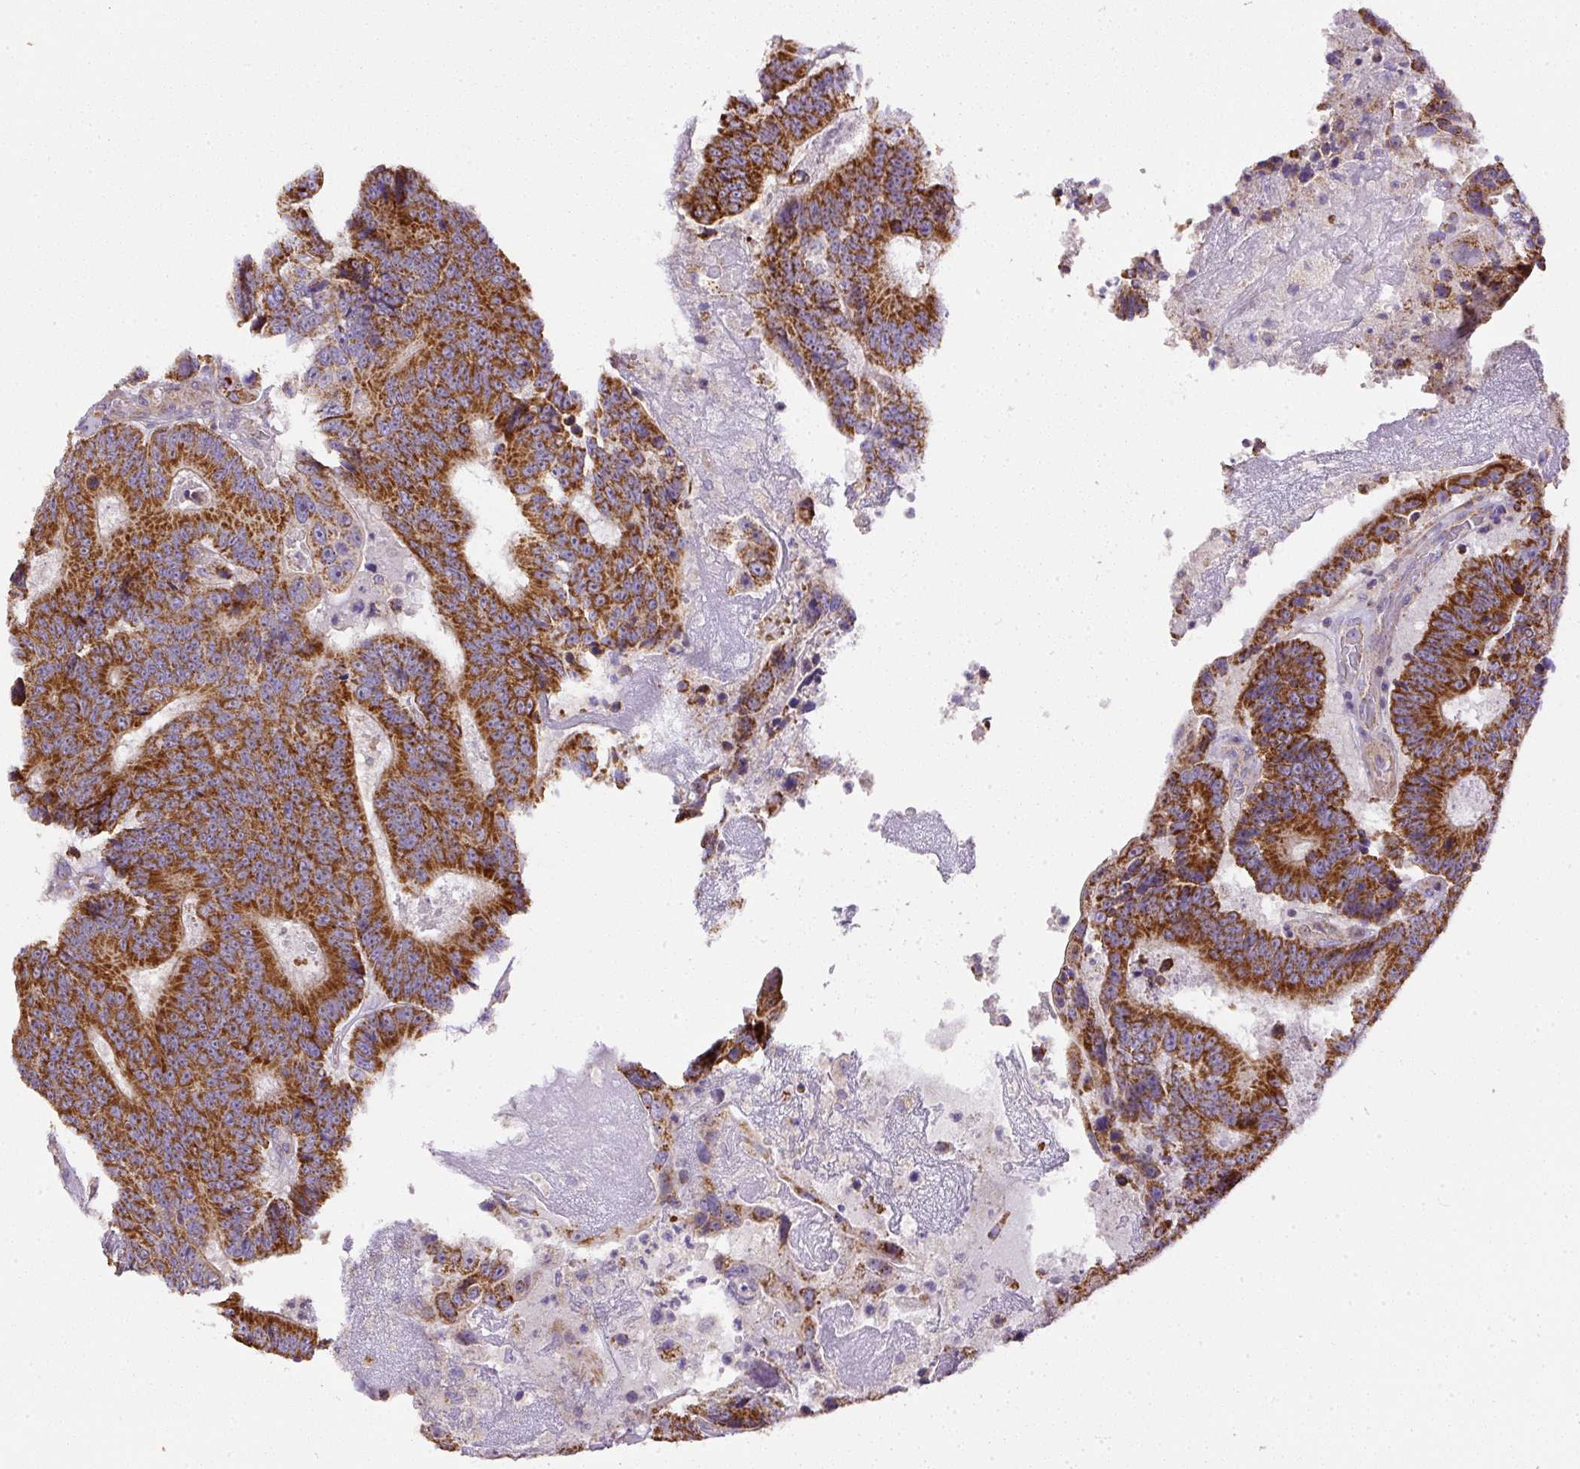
{"staining": {"intensity": "strong", "quantity": ">75%", "location": "cytoplasmic/membranous"}, "tissue": "colorectal cancer", "cell_type": "Tumor cells", "image_type": "cancer", "snomed": [{"axis": "morphology", "description": "Adenocarcinoma, NOS"}, {"axis": "topography", "description": "Colon"}], "caption": "Colorectal adenocarcinoma stained with IHC displays strong cytoplasmic/membranous staining in approximately >75% of tumor cells.", "gene": "NDUFAF2", "patient": {"sex": "male", "age": 83}}